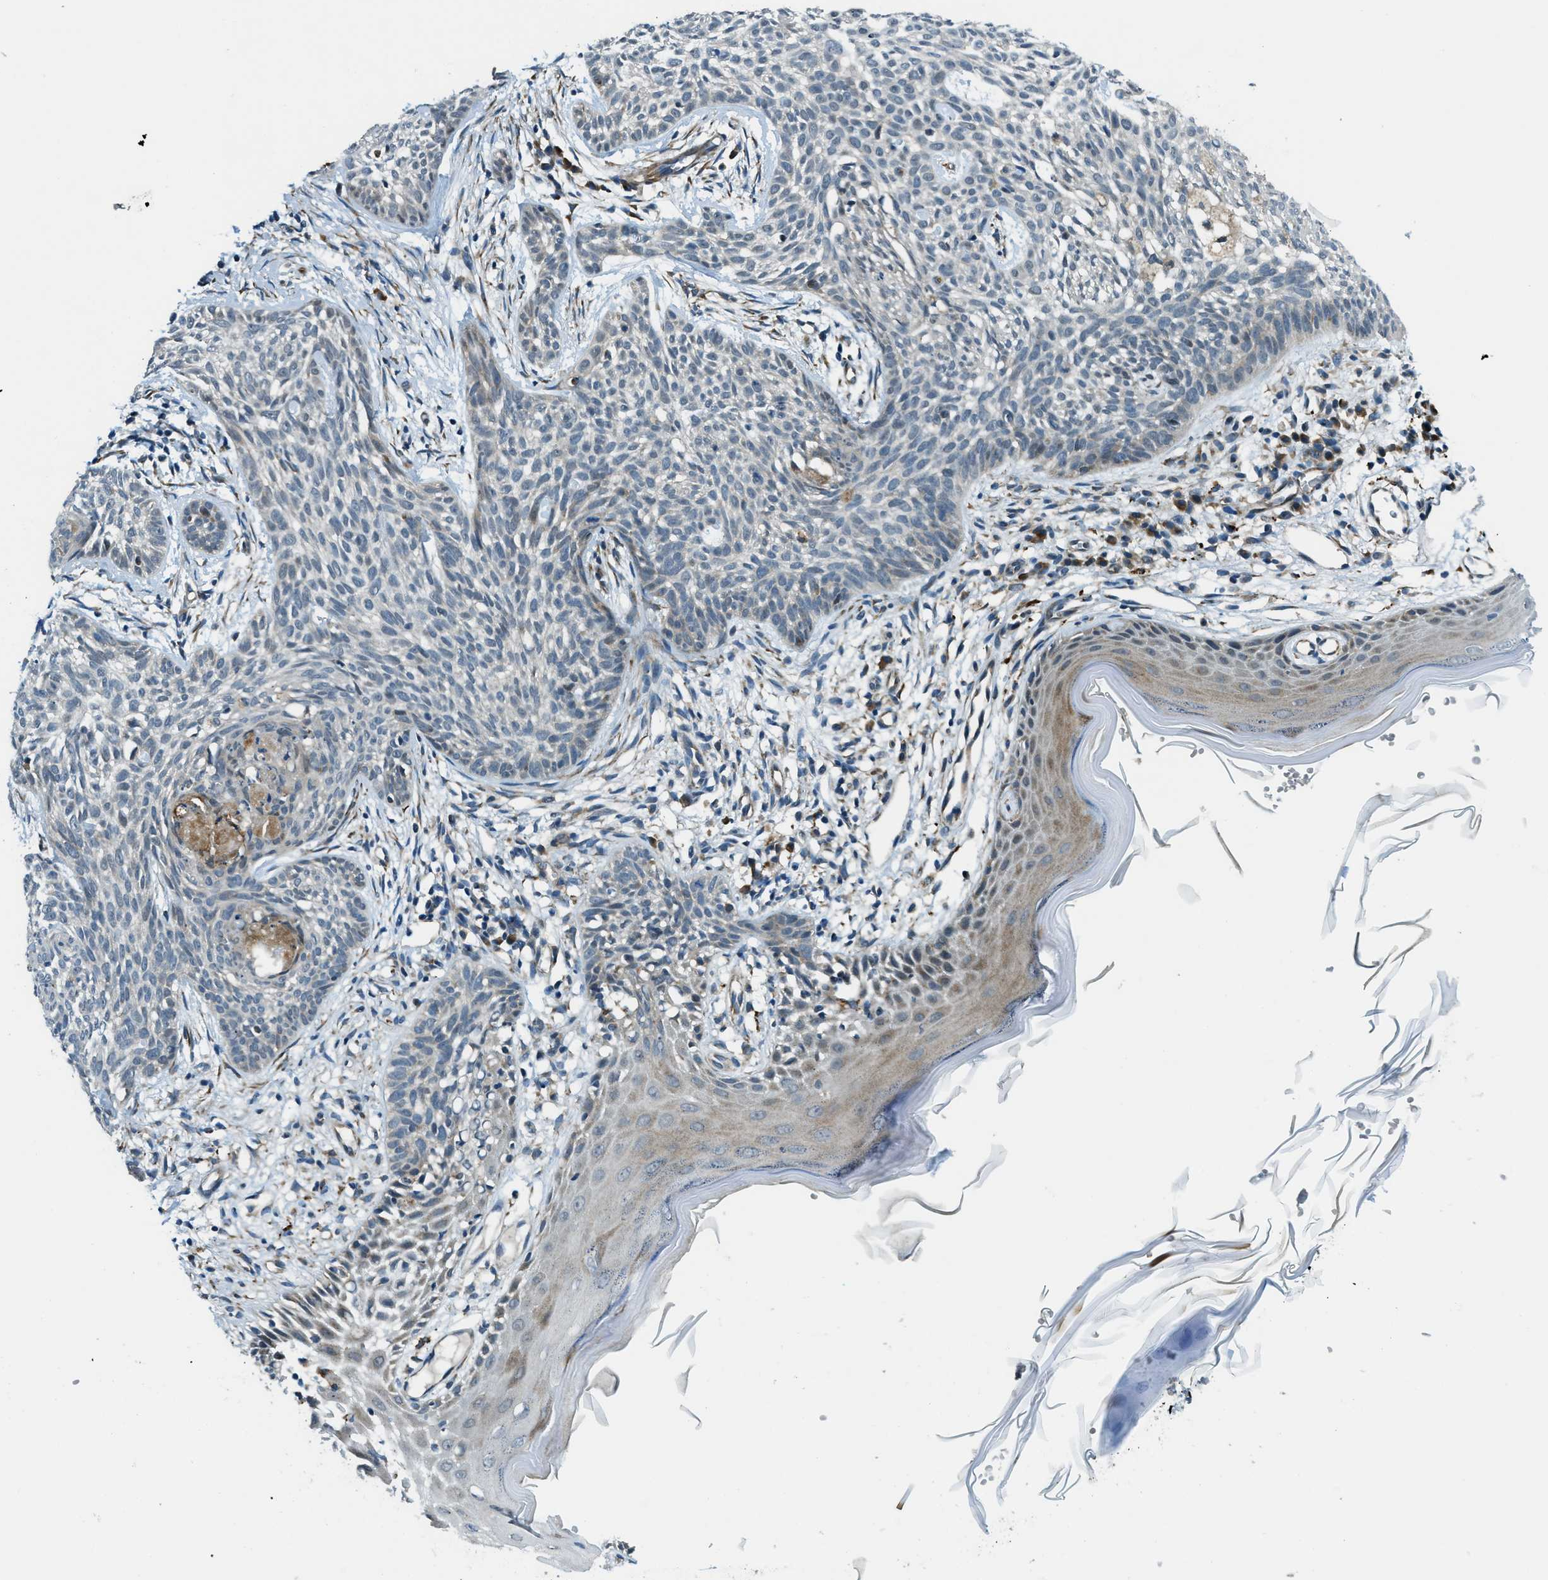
{"staining": {"intensity": "negative", "quantity": "none", "location": "none"}, "tissue": "skin cancer", "cell_type": "Tumor cells", "image_type": "cancer", "snomed": [{"axis": "morphology", "description": "Basal cell carcinoma"}, {"axis": "topography", "description": "Skin"}], "caption": "Immunohistochemistry of skin basal cell carcinoma displays no expression in tumor cells.", "gene": "GINM1", "patient": {"sex": "female", "age": 59}}